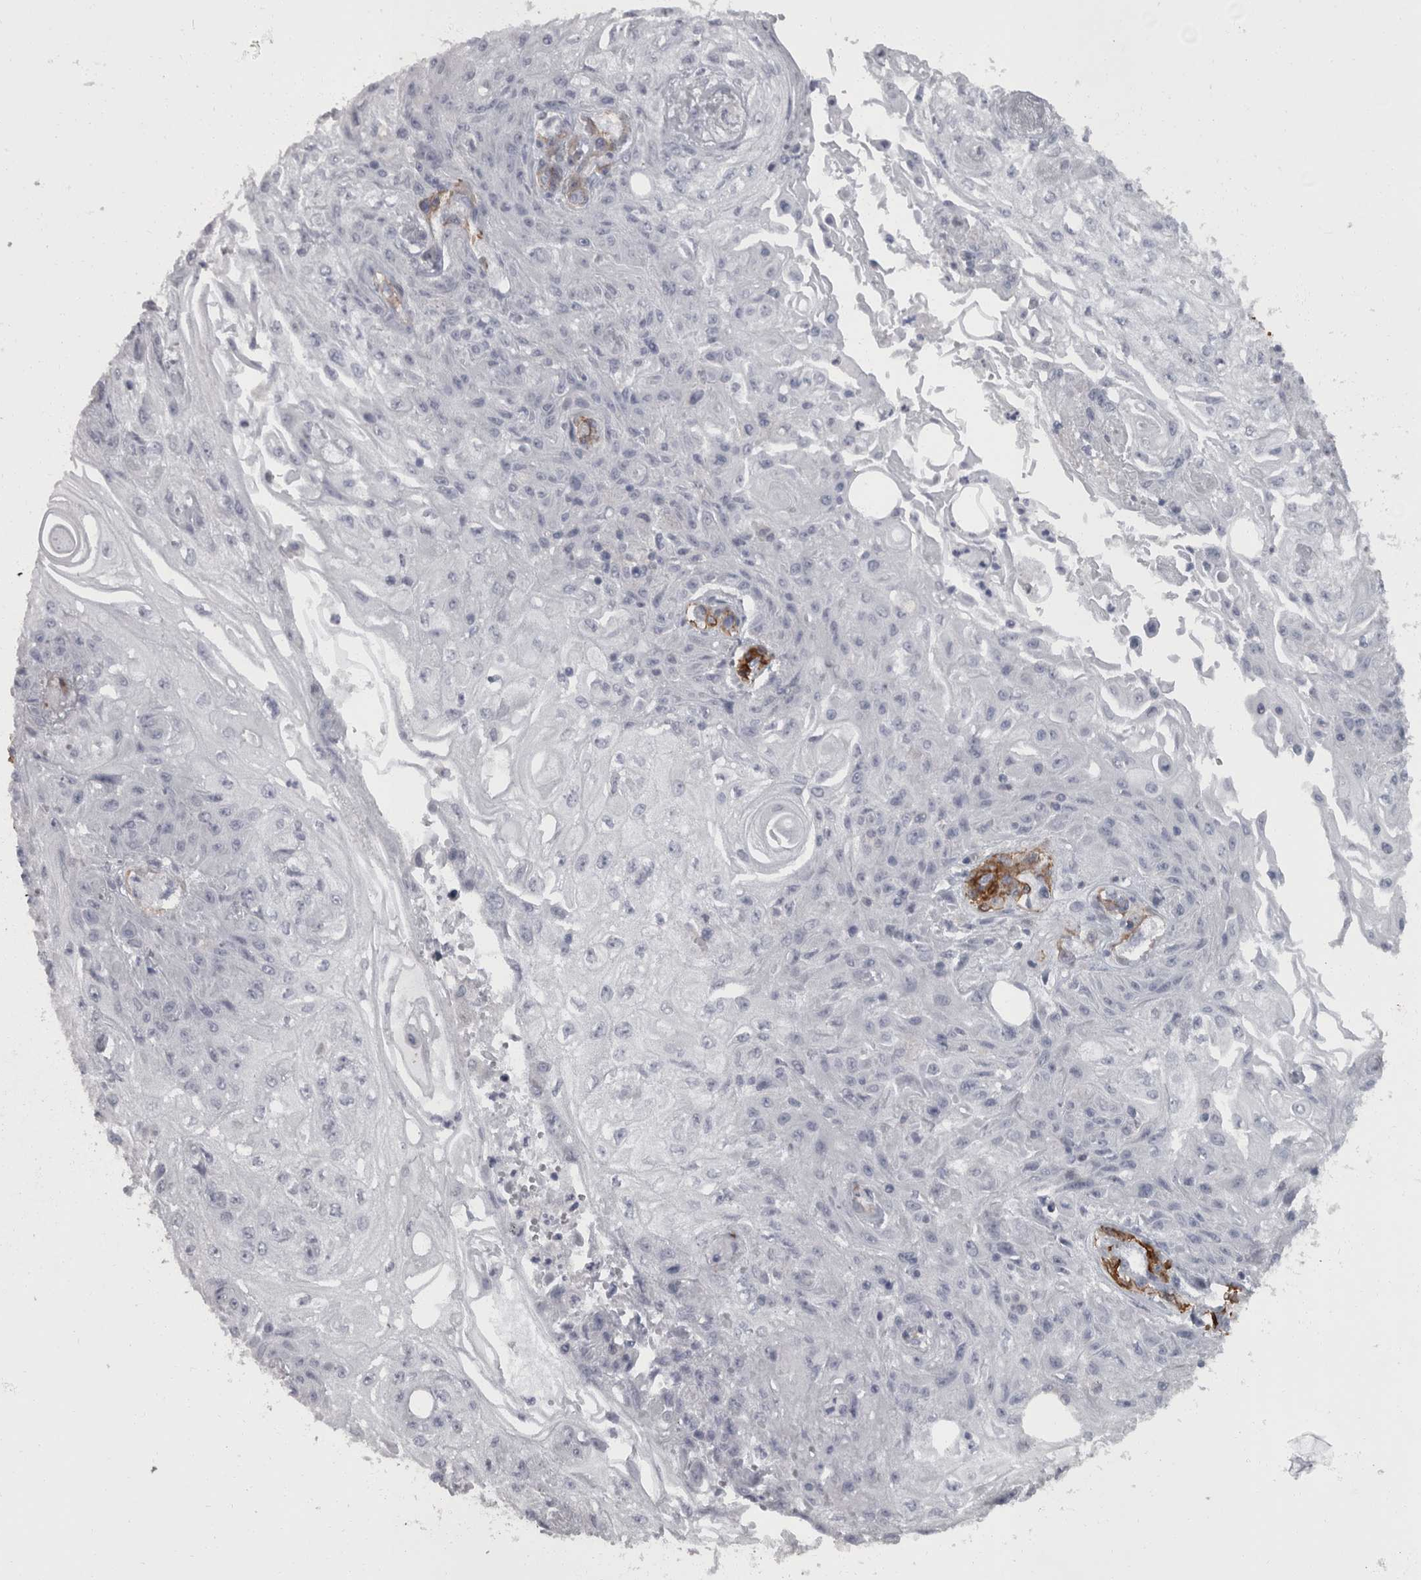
{"staining": {"intensity": "negative", "quantity": "none", "location": "none"}, "tissue": "skin cancer", "cell_type": "Tumor cells", "image_type": "cancer", "snomed": [{"axis": "morphology", "description": "Squamous cell carcinoma, NOS"}, {"axis": "morphology", "description": "Squamous cell carcinoma, metastatic, NOS"}, {"axis": "topography", "description": "Skin"}, {"axis": "topography", "description": "Lymph node"}], "caption": "Skin squamous cell carcinoma was stained to show a protein in brown. There is no significant expression in tumor cells.", "gene": "MASTL", "patient": {"sex": "male", "age": 75}}